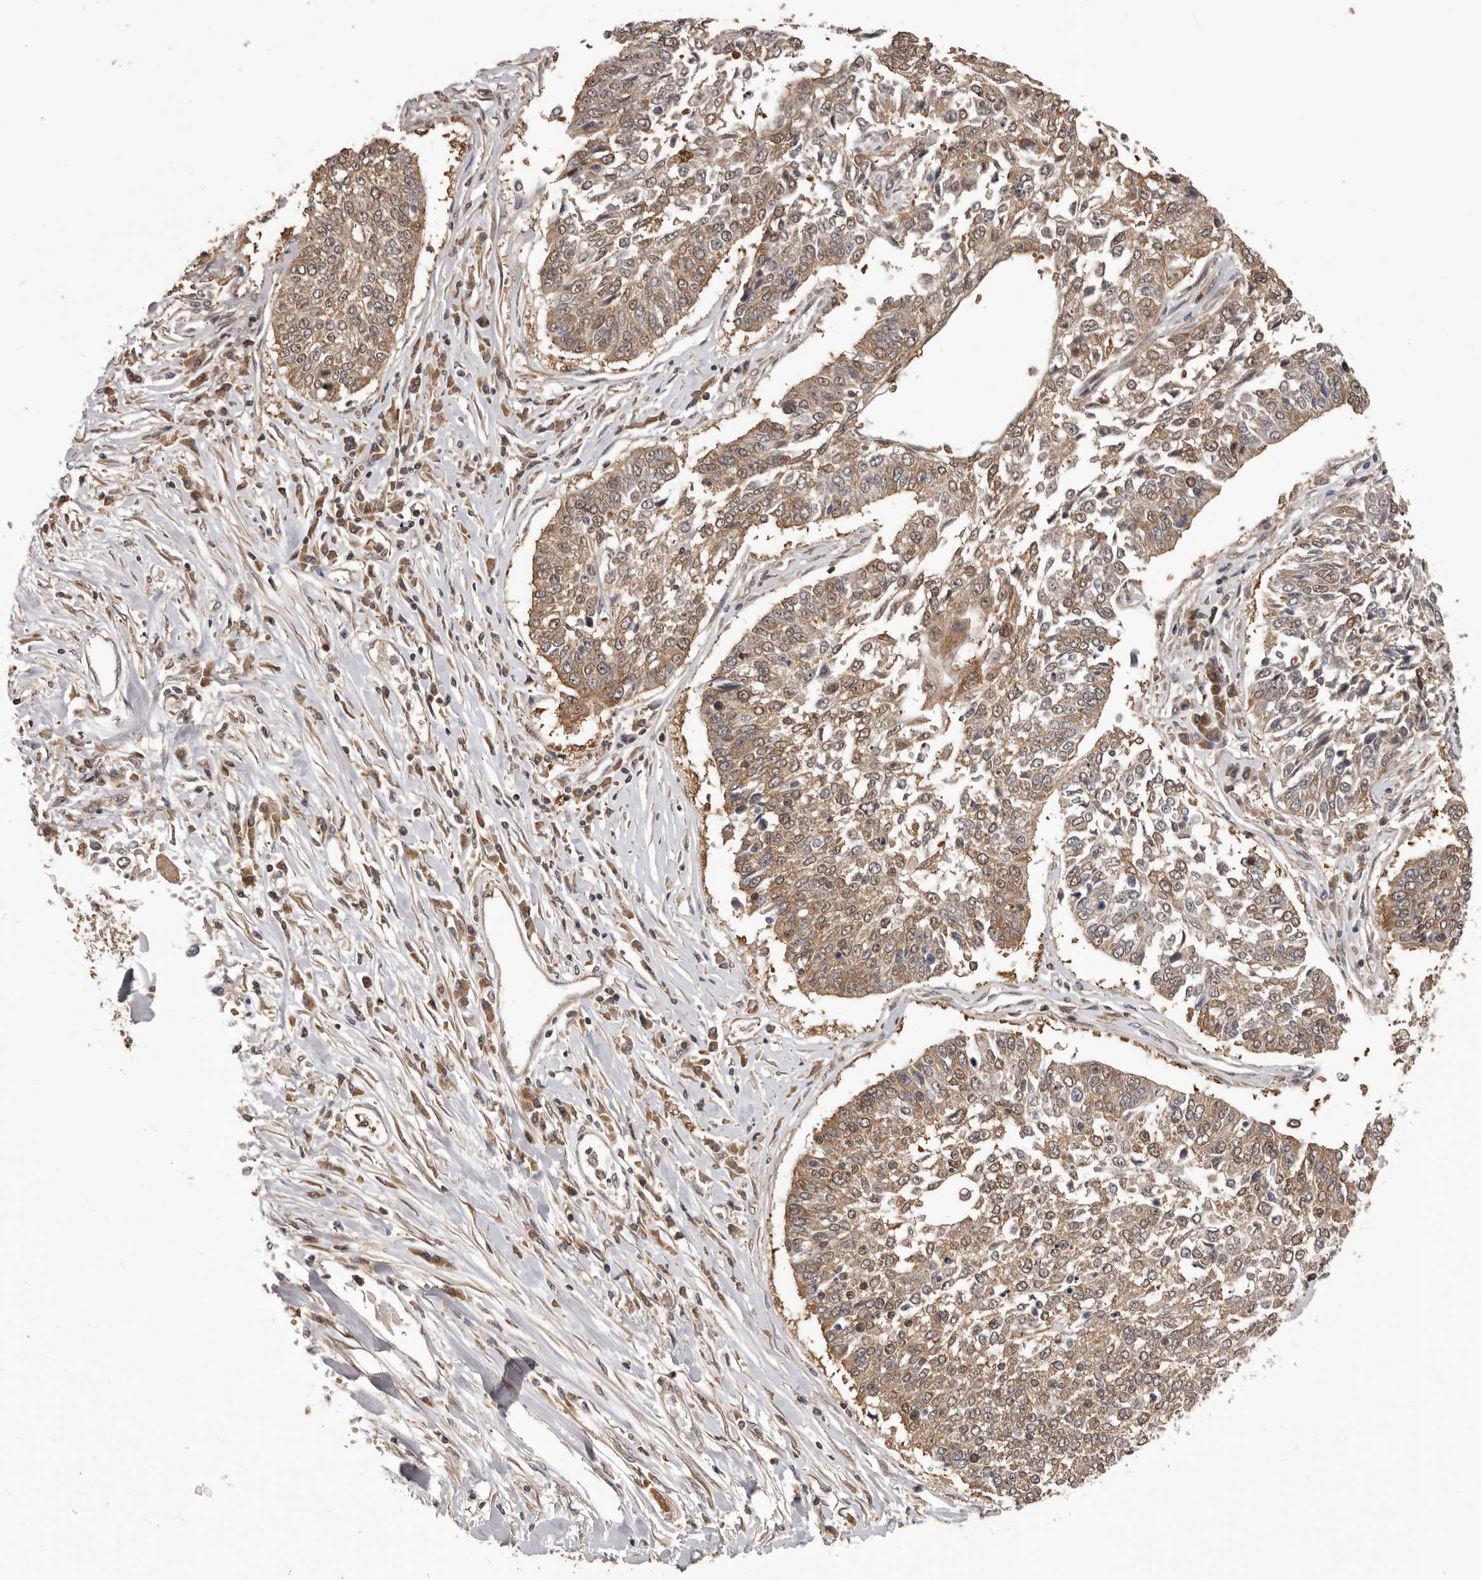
{"staining": {"intensity": "moderate", "quantity": ">75%", "location": "cytoplasmic/membranous"}, "tissue": "lung cancer", "cell_type": "Tumor cells", "image_type": "cancer", "snomed": [{"axis": "morphology", "description": "Normal tissue, NOS"}, {"axis": "morphology", "description": "Squamous cell carcinoma, NOS"}, {"axis": "topography", "description": "Cartilage tissue"}, {"axis": "topography", "description": "Lung"}, {"axis": "topography", "description": "Peripheral nerve tissue"}], "caption": "Tumor cells display medium levels of moderate cytoplasmic/membranous expression in about >75% of cells in human lung squamous cell carcinoma.", "gene": "HBS1L", "patient": {"sex": "female", "age": 49}}